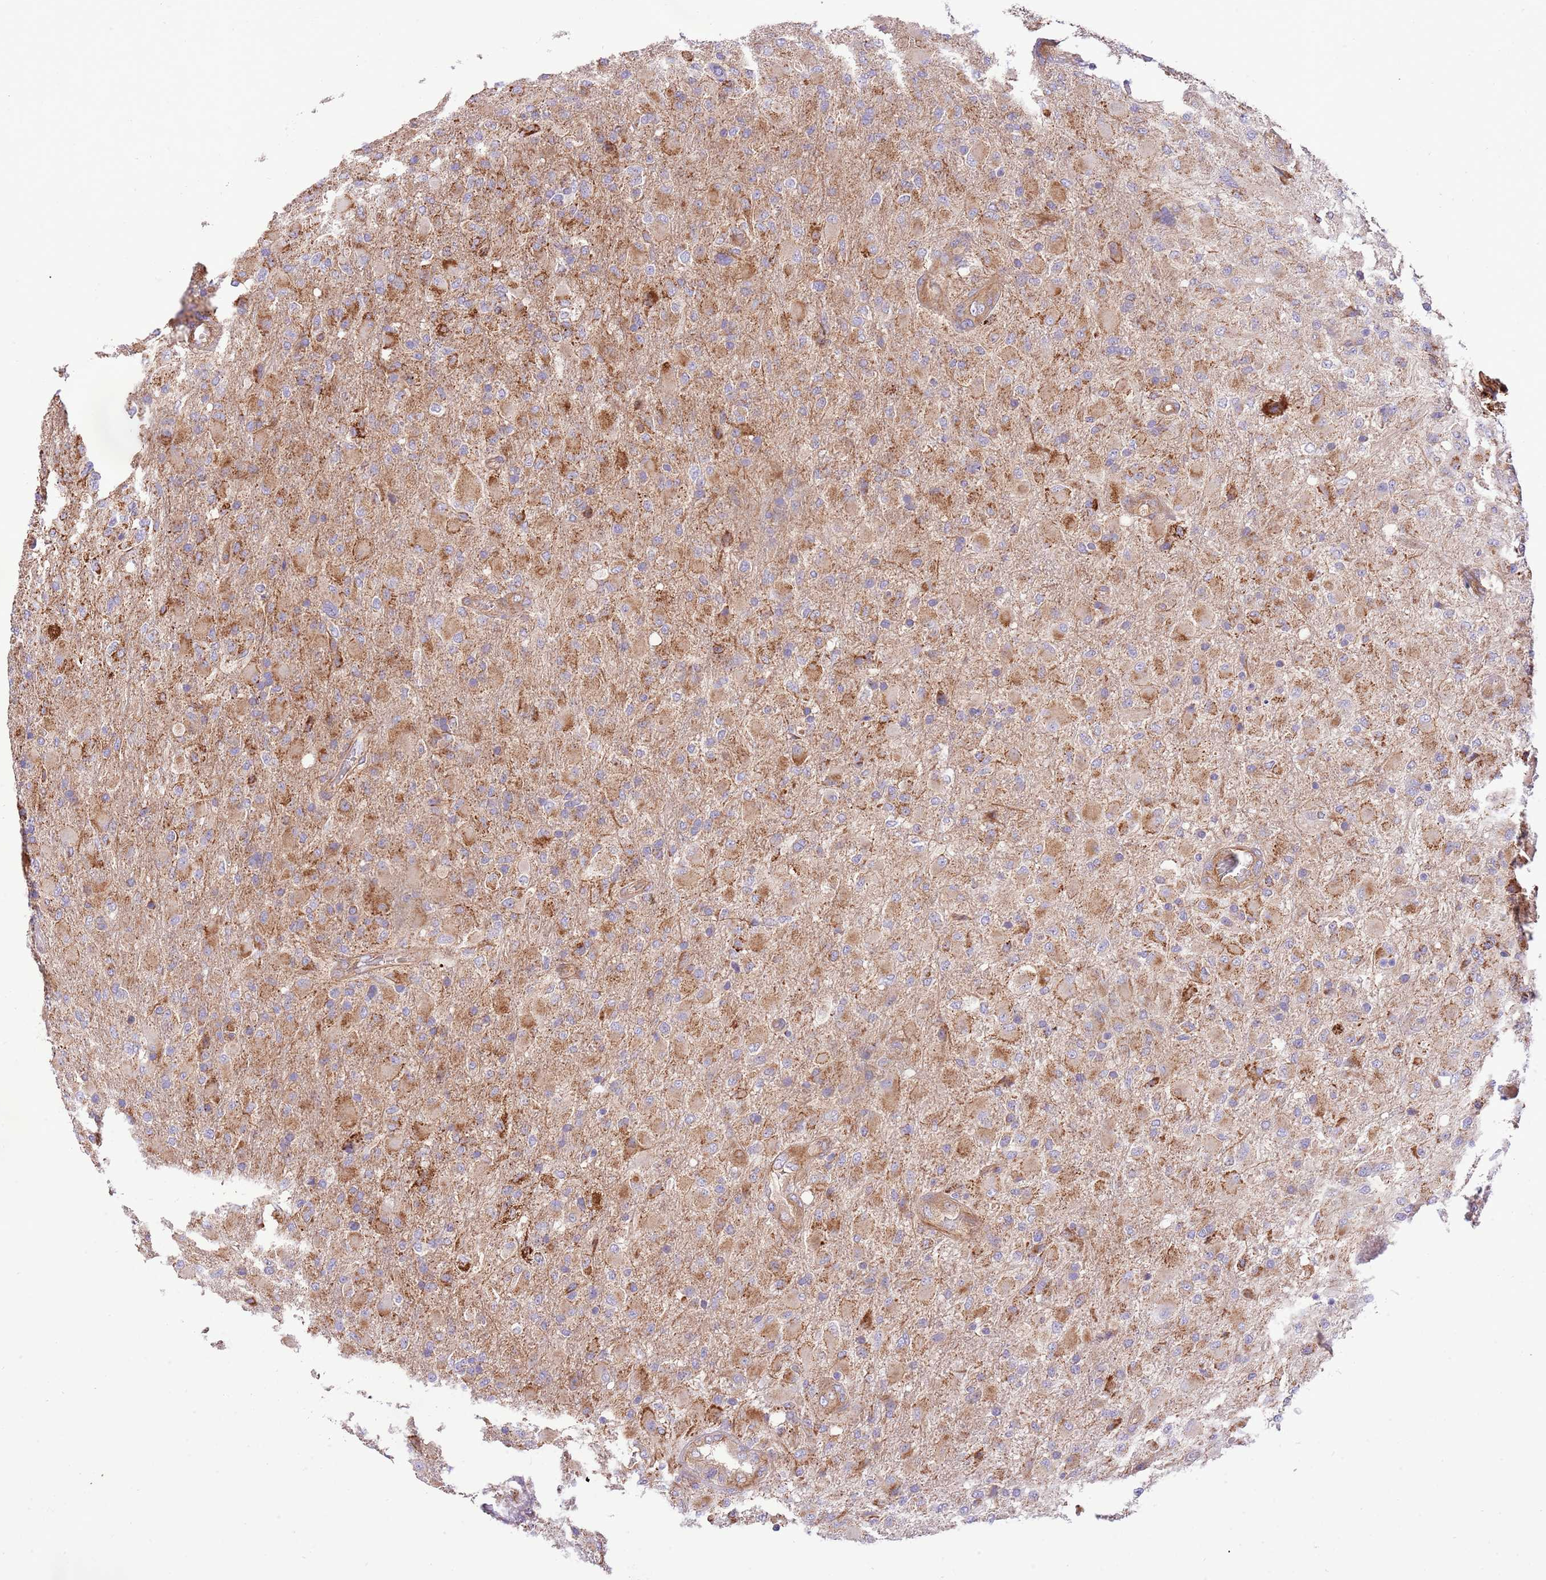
{"staining": {"intensity": "moderate", "quantity": ">75%", "location": "cytoplasmic/membranous"}, "tissue": "glioma", "cell_type": "Tumor cells", "image_type": "cancer", "snomed": [{"axis": "morphology", "description": "Glioma, malignant, Low grade"}, {"axis": "topography", "description": "Brain"}], "caption": "Human malignant low-grade glioma stained with a protein marker exhibits moderate staining in tumor cells.", "gene": "DOCK6", "patient": {"sex": "male", "age": 65}}